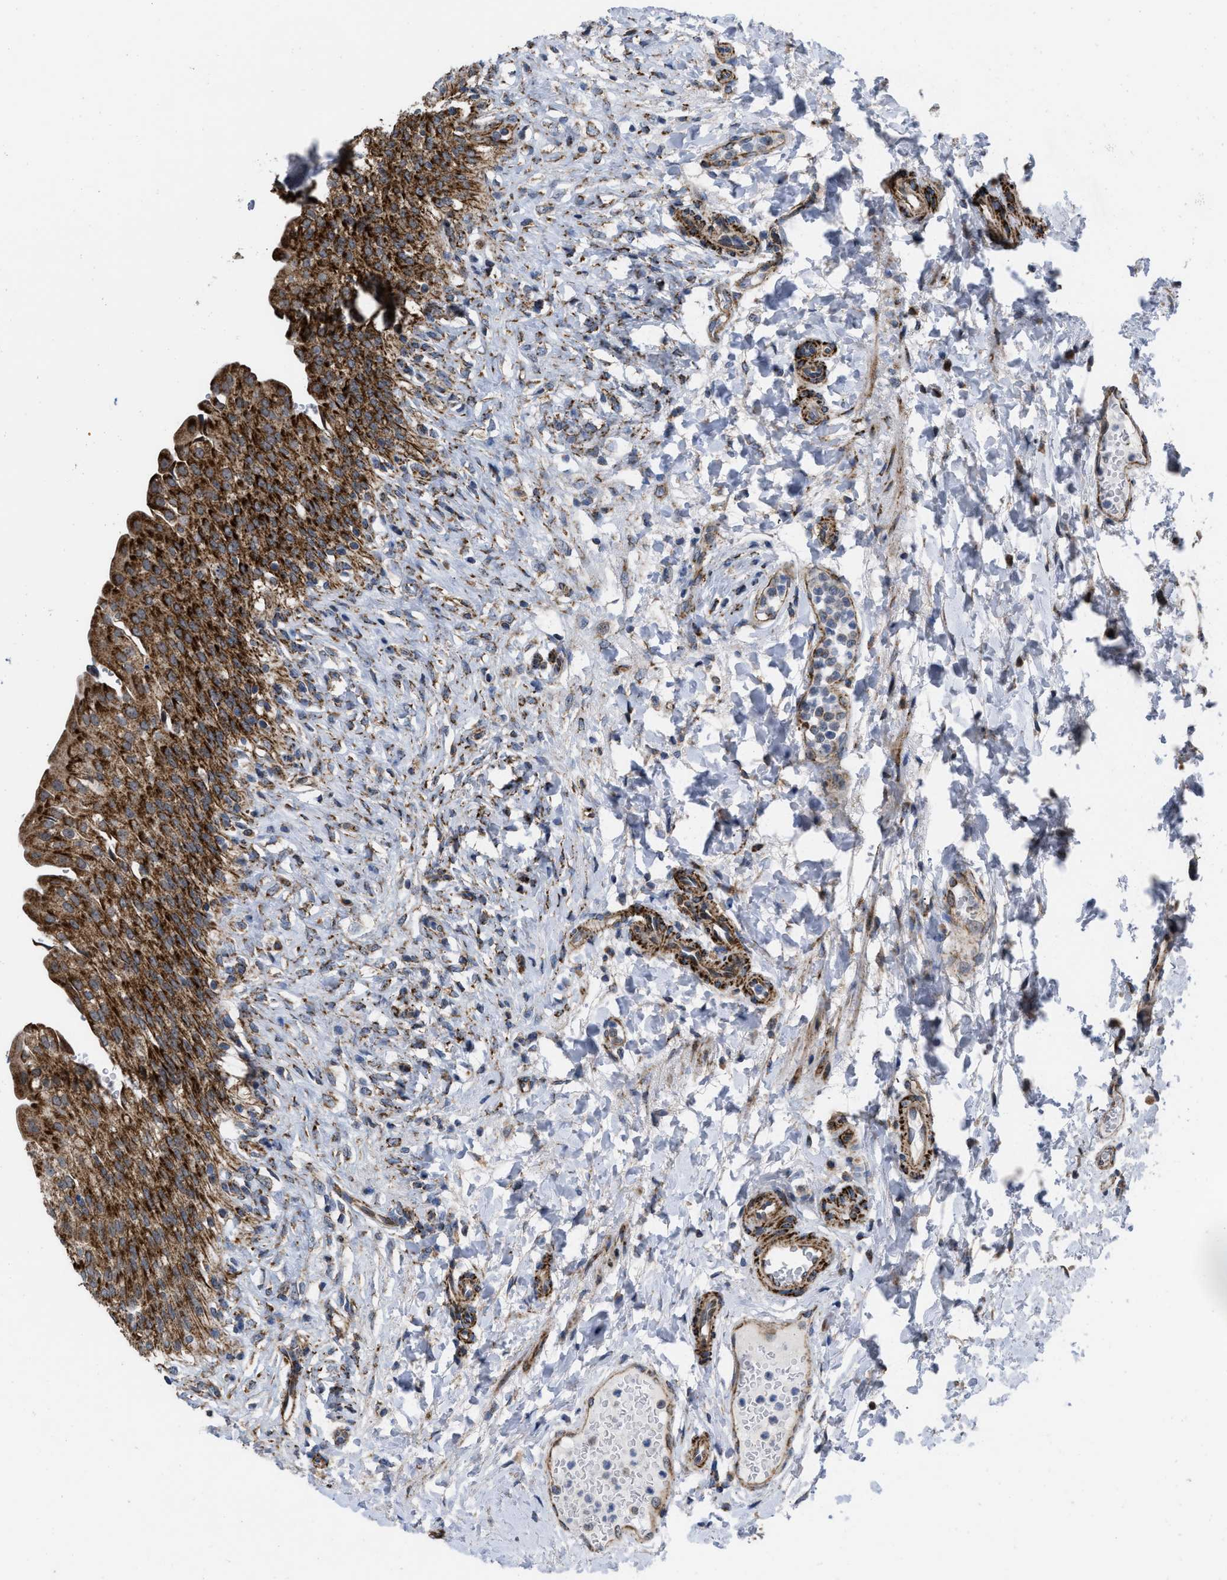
{"staining": {"intensity": "strong", "quantity": ">75%", "location": "cytoplasmic/membranous"}, "tissue": "urinary bladder", "cell_type": "Urothelial cells", "image_type": "normal", "snomed": [{"axis": "morphology", "description": "Urothelial carcinoma, High grade"}, {"axis": "topography", "description": "Urinary bladder"}], "caption": "Brown immunohistochemical staining in normal urinary bladder reveals strong cytoplasmic/membranous staining in approximately >75% of urothelial cells.", "gene": "AKAP1", "patient": {"sex": "male", "age": 46}}